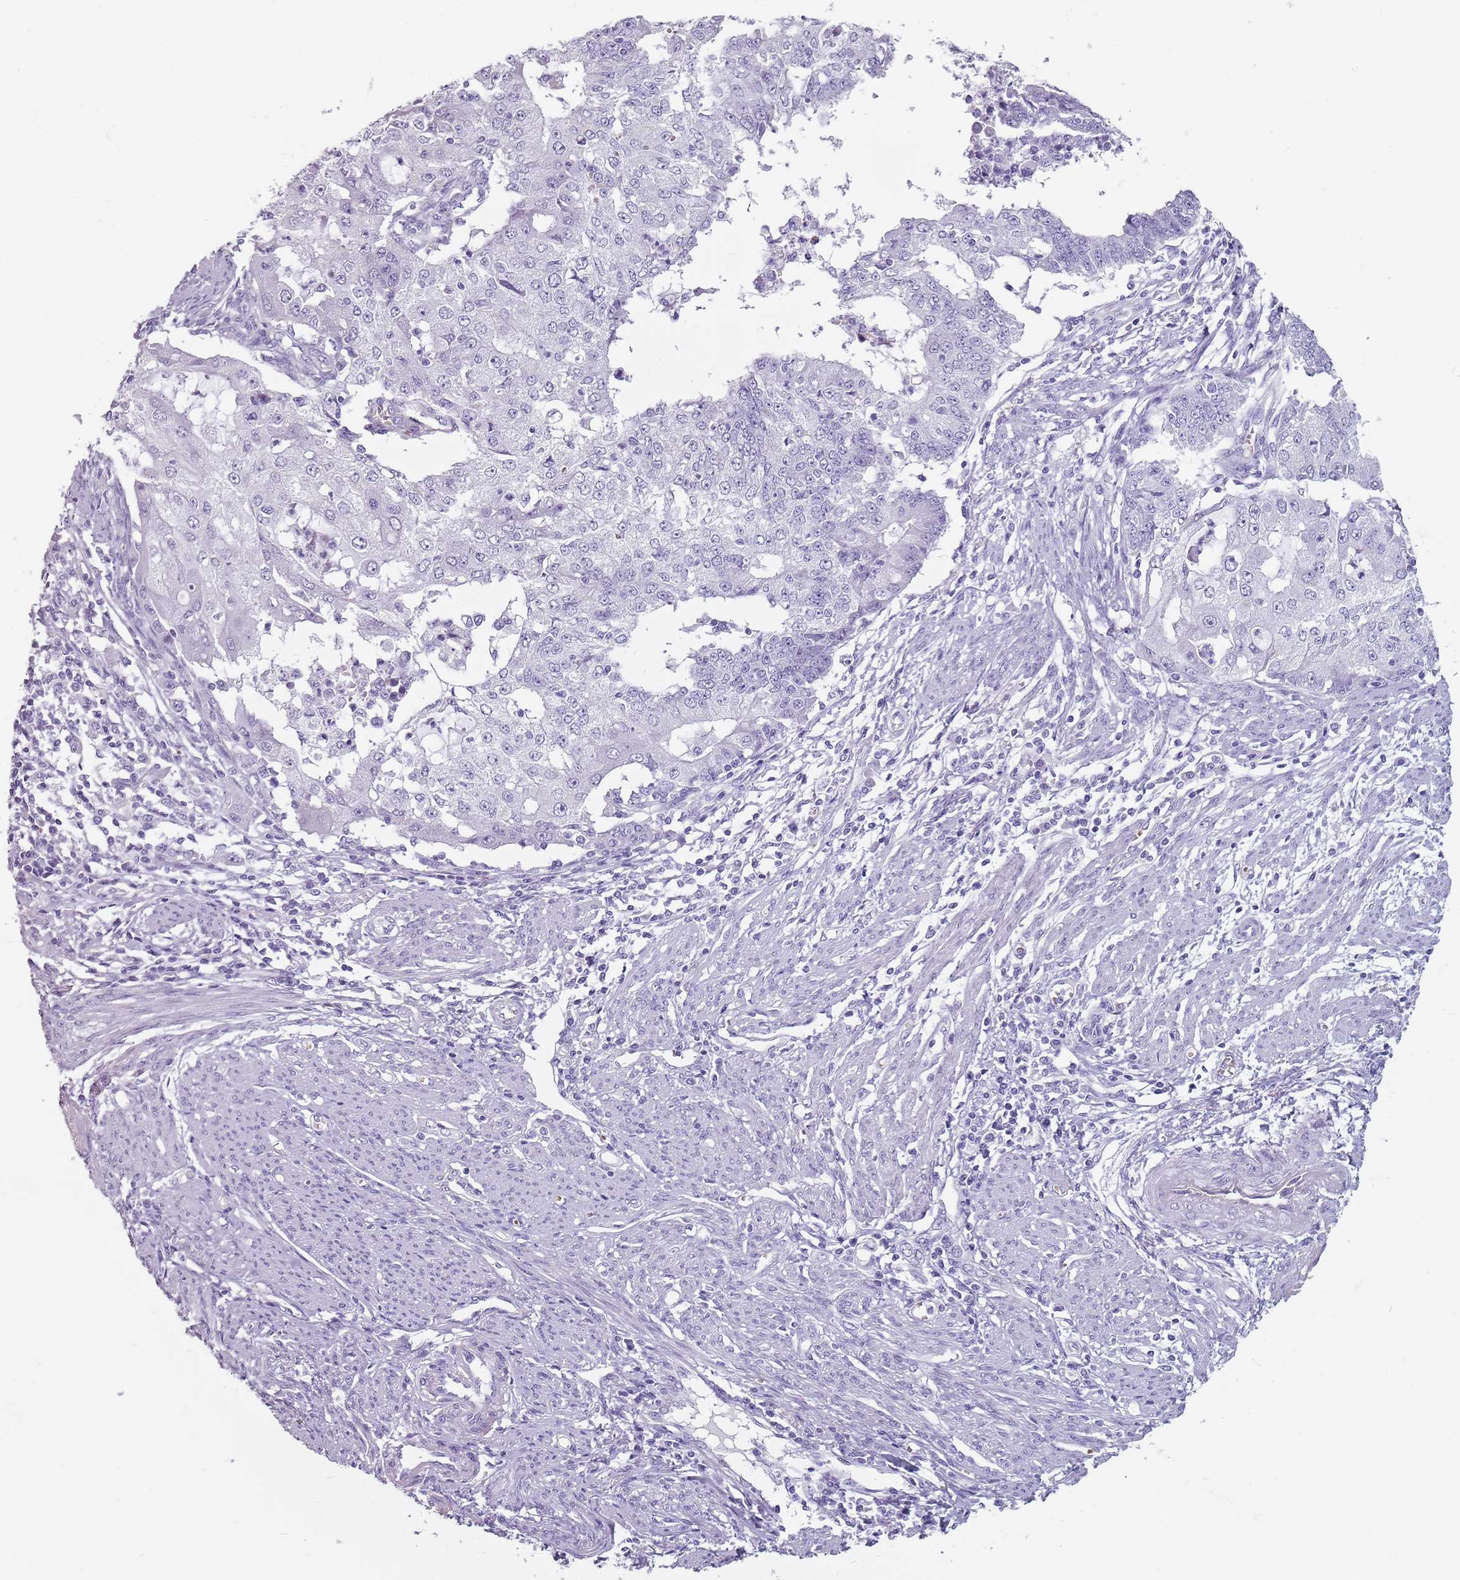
{"staining": {"intensity": "negative", "quantity": "none", "location": "none"}, "tissue": "endometrial cancer", "cell_type": "Tumor cells", "image_type": "cancer", "snomed": [{"axis": "morphology", "description": "Adenocarcinoma, NOS"}, {"axis": "topography", "description": "Endometrium"}], "caption": "Tumor cells are negative for brown protein staining in endometrial cancer (adenocarcinoma).", "gene": "SPESP1", "patient": {"sex": "female", "age": 56}}